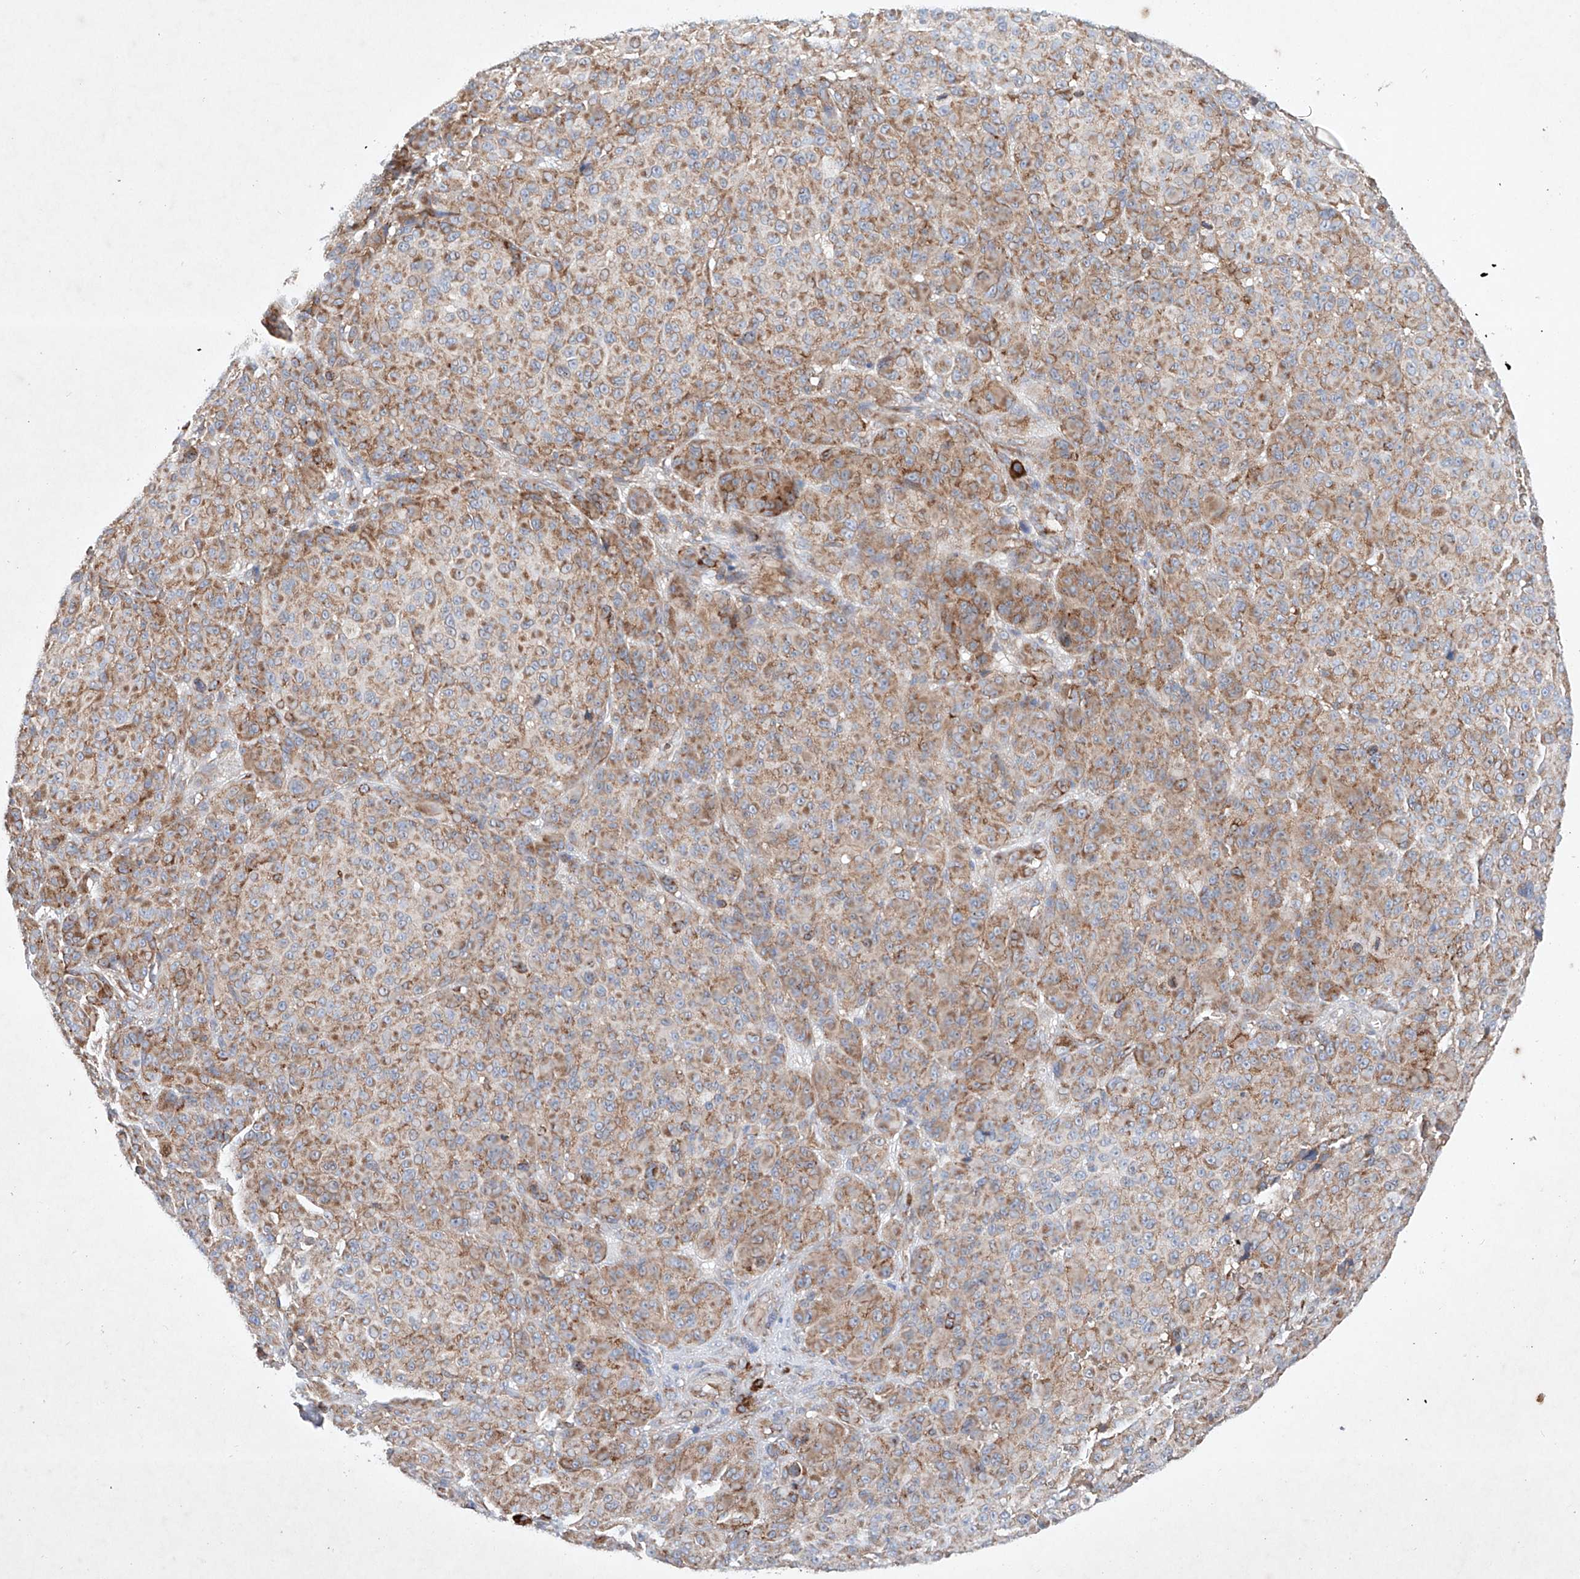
{"staining": {"intensity": "moderate", "quantity": ">75%", "location": "cytoplasmic/membranous"}, "tissue": "melanoma", "cell_type": "Tumor cells", "image_type": "cancer", "snomed": [{"axis": "morphology", "description": "Malignant melanoma, NOS"}, {"axis": "topography", "description": "Skin"}], "caption": "IHC image of neoplastic tissue: melanoma stained using immunohistochemistry (IHC) shows medium levels of moderate protein expression localized specifically in the cytoplasmic/membranous of tumor cells, appearing as a cytoplasmic/membranous brown color.", "gene": "FASTK", "patient": {"sex": "male", "age": 73}}